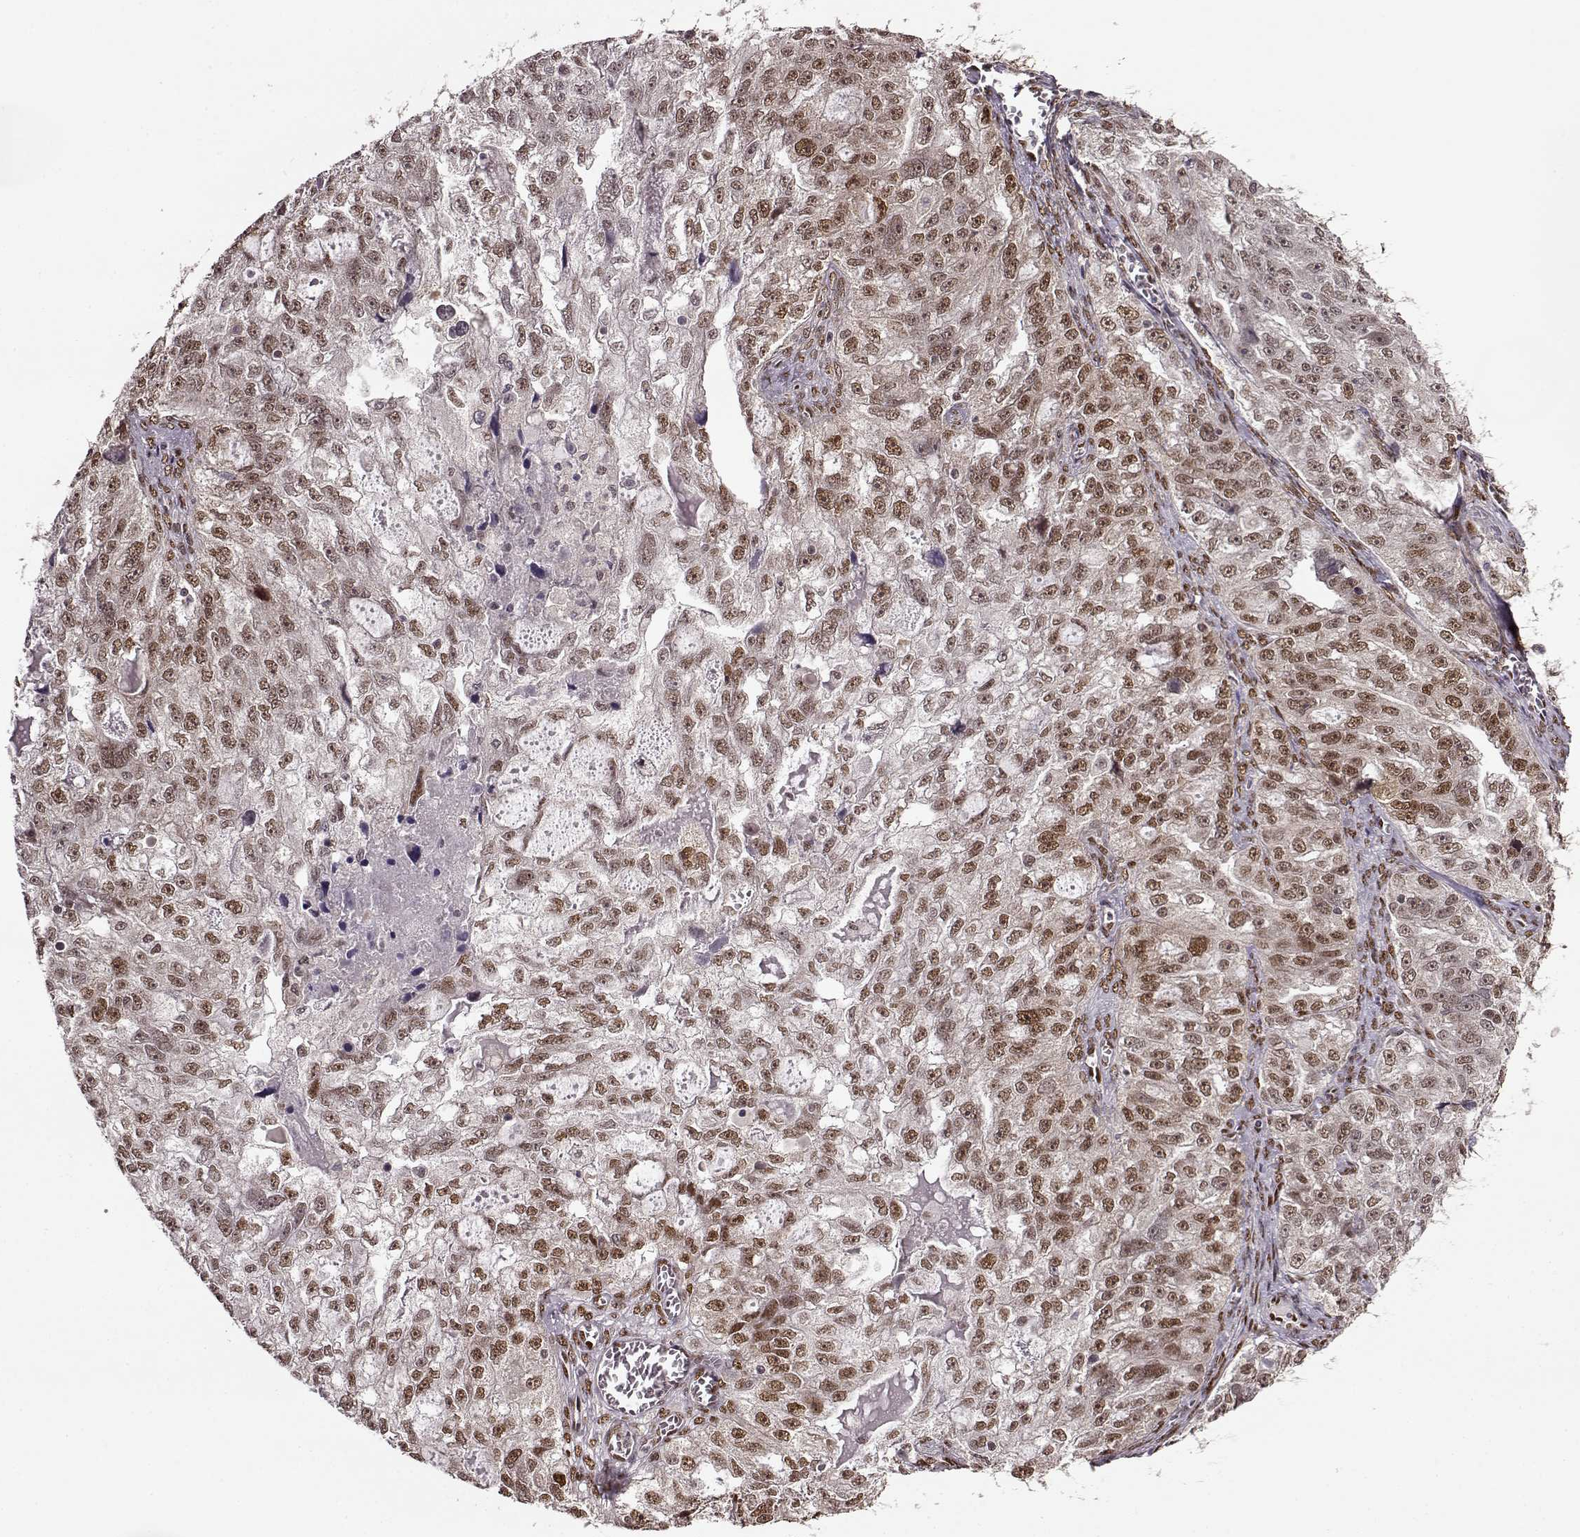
{"staining": {"intensity": "moderate", "quantity": "25%-75%", "location": "nuclear"}, "tissue": "ovarian cancer", "cell_type": "Tumor cells", "image_type": "cancer", "snomed": [{"axis": "morphology", "description": "Cystadenocarcinoma, serous, NOS"}, {"axis": "topography", "description": "Ovary"}], "caption": "Immunohistochemistry (IHC) micrograph of neoplastic tissue: human ovarian serous cystadenocarcinoma stained using immunohistochemistry reveals medium levels of moderate protein expression localized specifically in the nuclear of tumor cells, appearing as a nuclear brown color.", "gene": "FTO", "patient": {"sex": "female", "age": 51}}